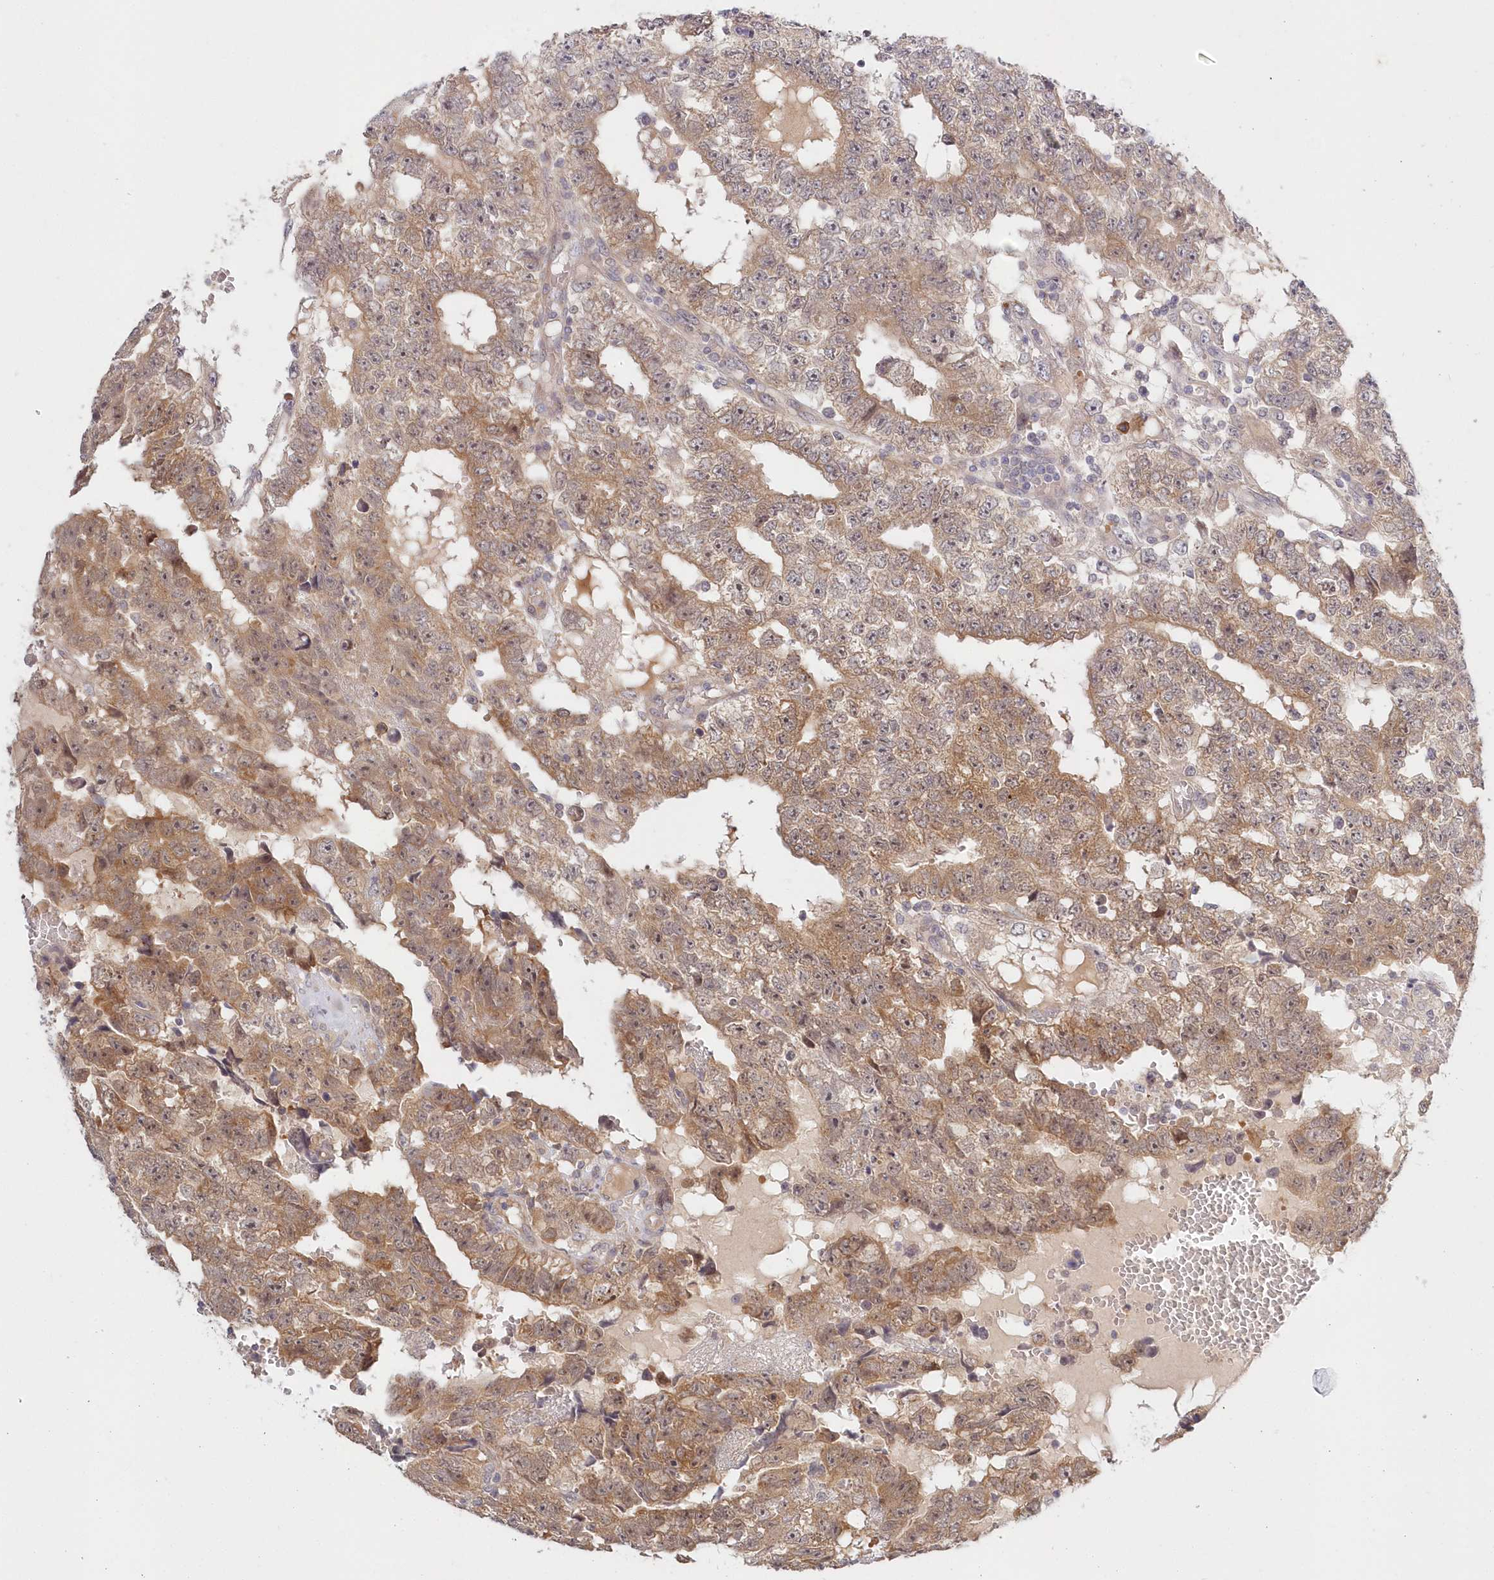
{"staining": {"intensity": "moderate", "quantity": ">75%", "location": "cytoplasmic/membranous"}, "tissue": "testis cancer", "cell_type": "Tumor cells", "image_type": "cancer", "snomed": [{"axis": "morphology", "description": "Carcinoma, Embryonal, NOS"}, {"axis": "topography", "description": "Testis"}], "caption": "Embryonal carcinoma (testis) stained for a protein displays moderate cytoplasmic/membranous positivity in tumor cells. (Stains: DAB in brown, nuclei in blue, Microscopy: brightfield microscopy at high magnification).", "gene": "KATNA1", "patient": {"sex": "male", "age": 25}}